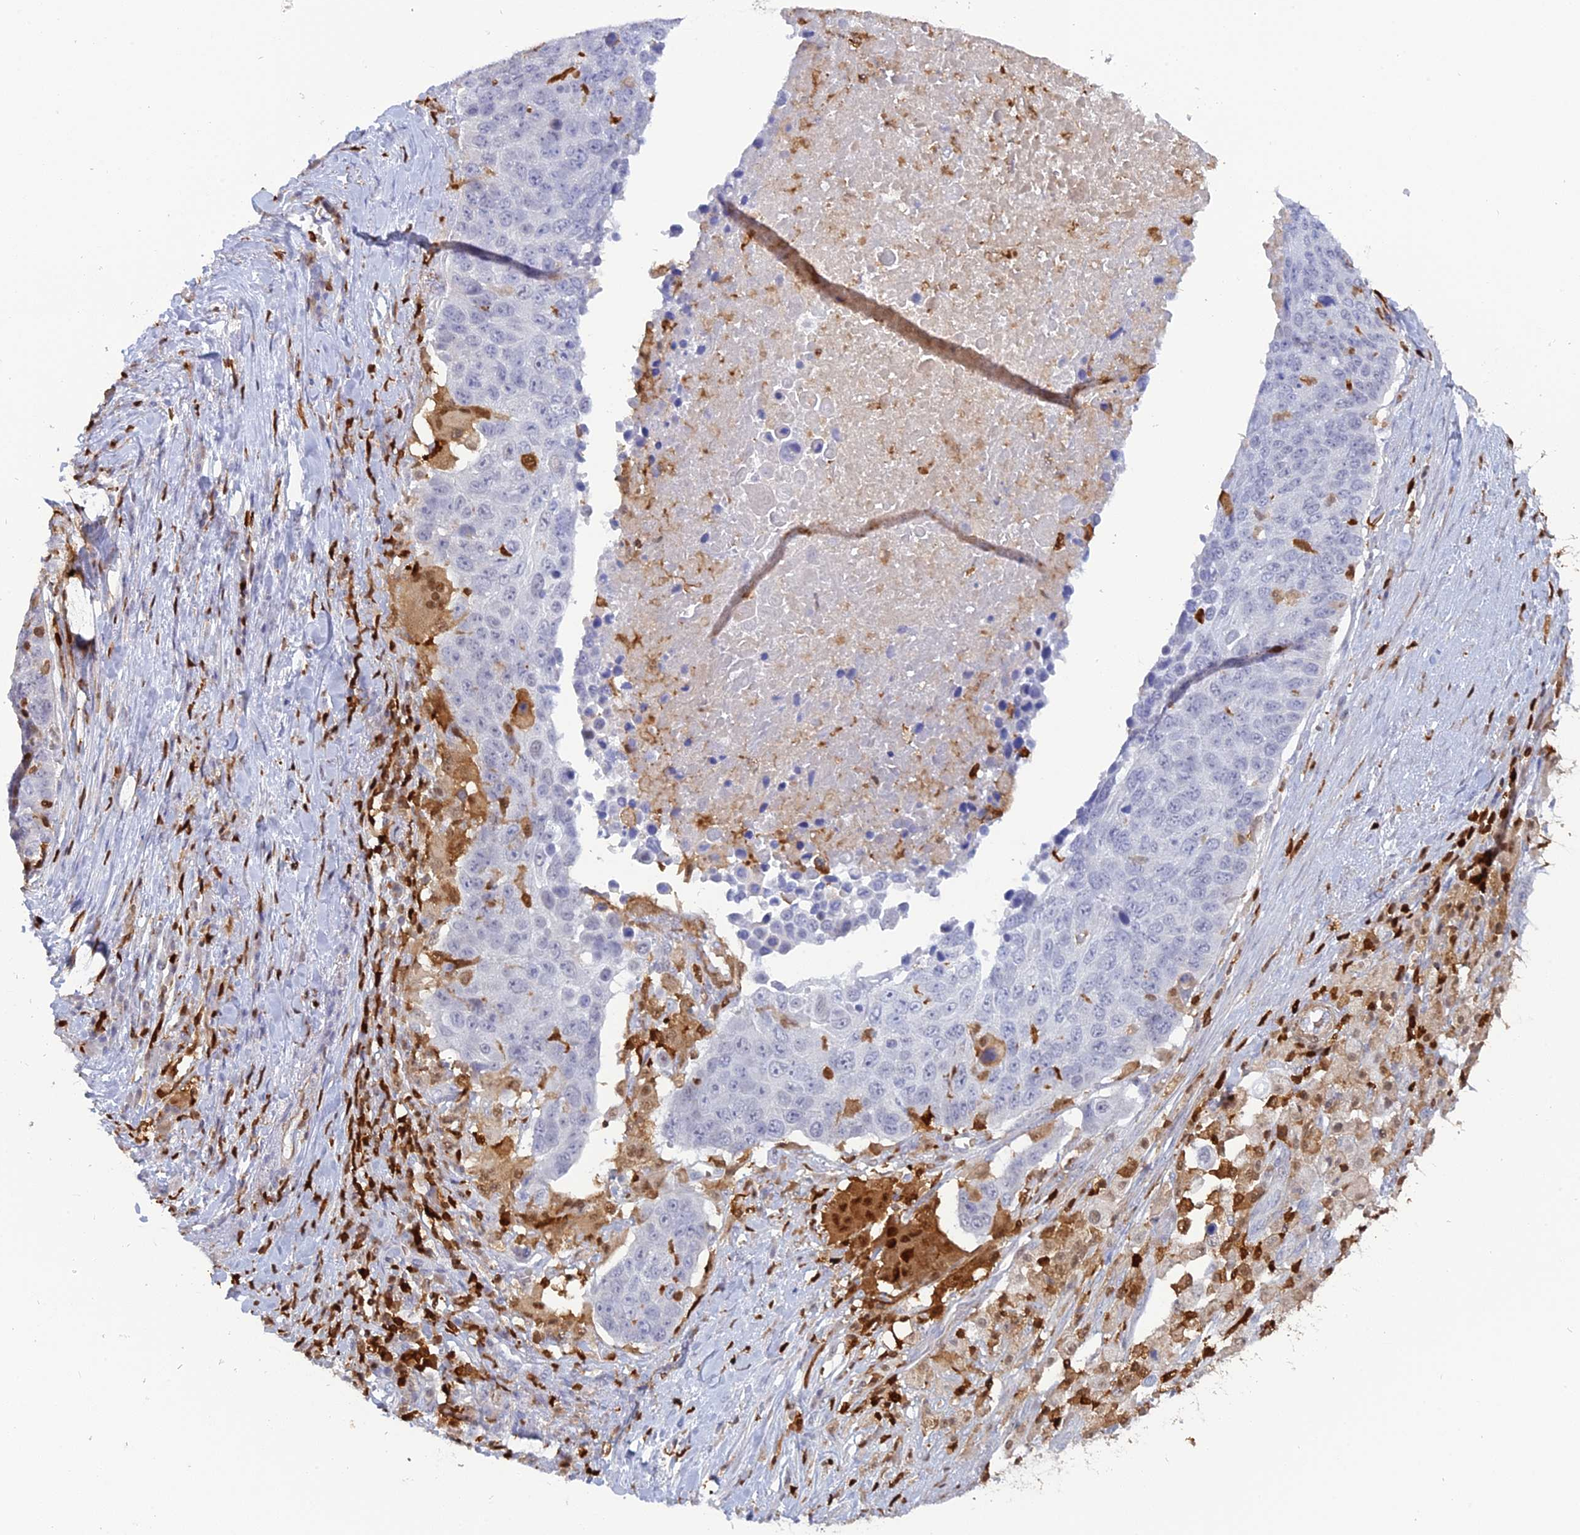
{"staining": {"intensity": "negative", "quantity": "none", "location": "none"}, "tissue": "lung cancer", "cell_type": "Tumor cells", "image_type": "cancer", "snomed": [{"axis": "morphology", "description": "Normal tissue, NOS"}, {"axis": "morphology", "description": "Squamous cell carcinoma, NOS"}, {"axis": "topography", "description": "Lymph node"}, {"axis": "topography", "description": "Lung"}], "caption": "Immunohistochemical staining of human lung squamous cell carcinoma shows no significant staining in tumor cells.", "gene": "PGBD4", "patient": {"sex": "male", "age": 66}}